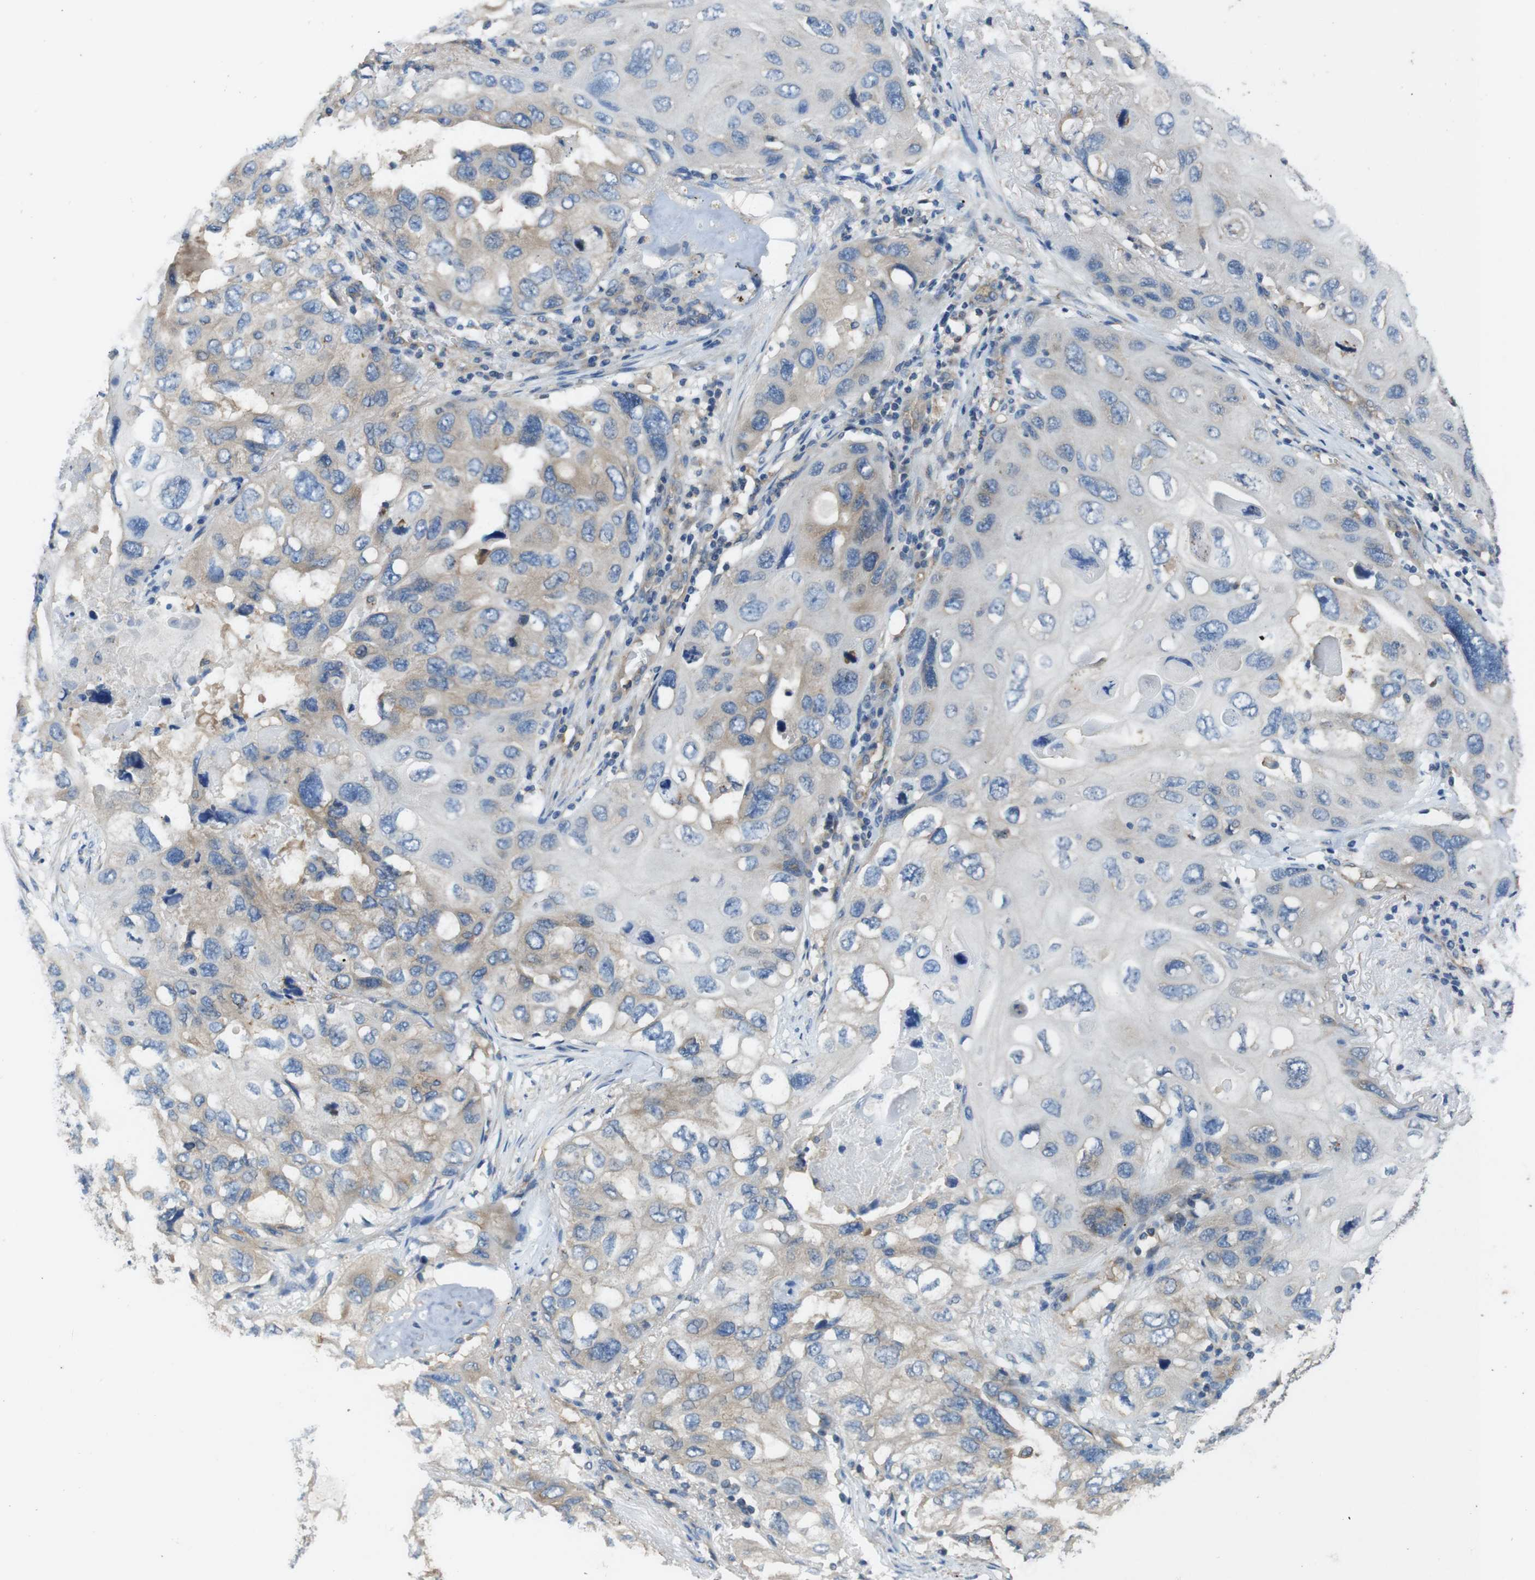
{"staining": {"intensity": "weak", "quantity": "25%-75%", "location": "cytoplasmic/membranous"}, "tissue": "lung cancer", "cell_type": "Tumor cells", "image_type": "cancer", "snomed": [{"axis": "morphology", "description": "Squamous cell carcinoma, NOS"}, {"axis": "topography", "description": "Lung"}], "caption": "Immunohistochemistry (DAB) staining of lung cancer (squamous cell carcinoma) displays weak cytoplasmic/membranous protein expression in approximately 25%-75% of tumor cells.", "gene": "DCTN1", "patient": {"sex": "female", "age": 73}}